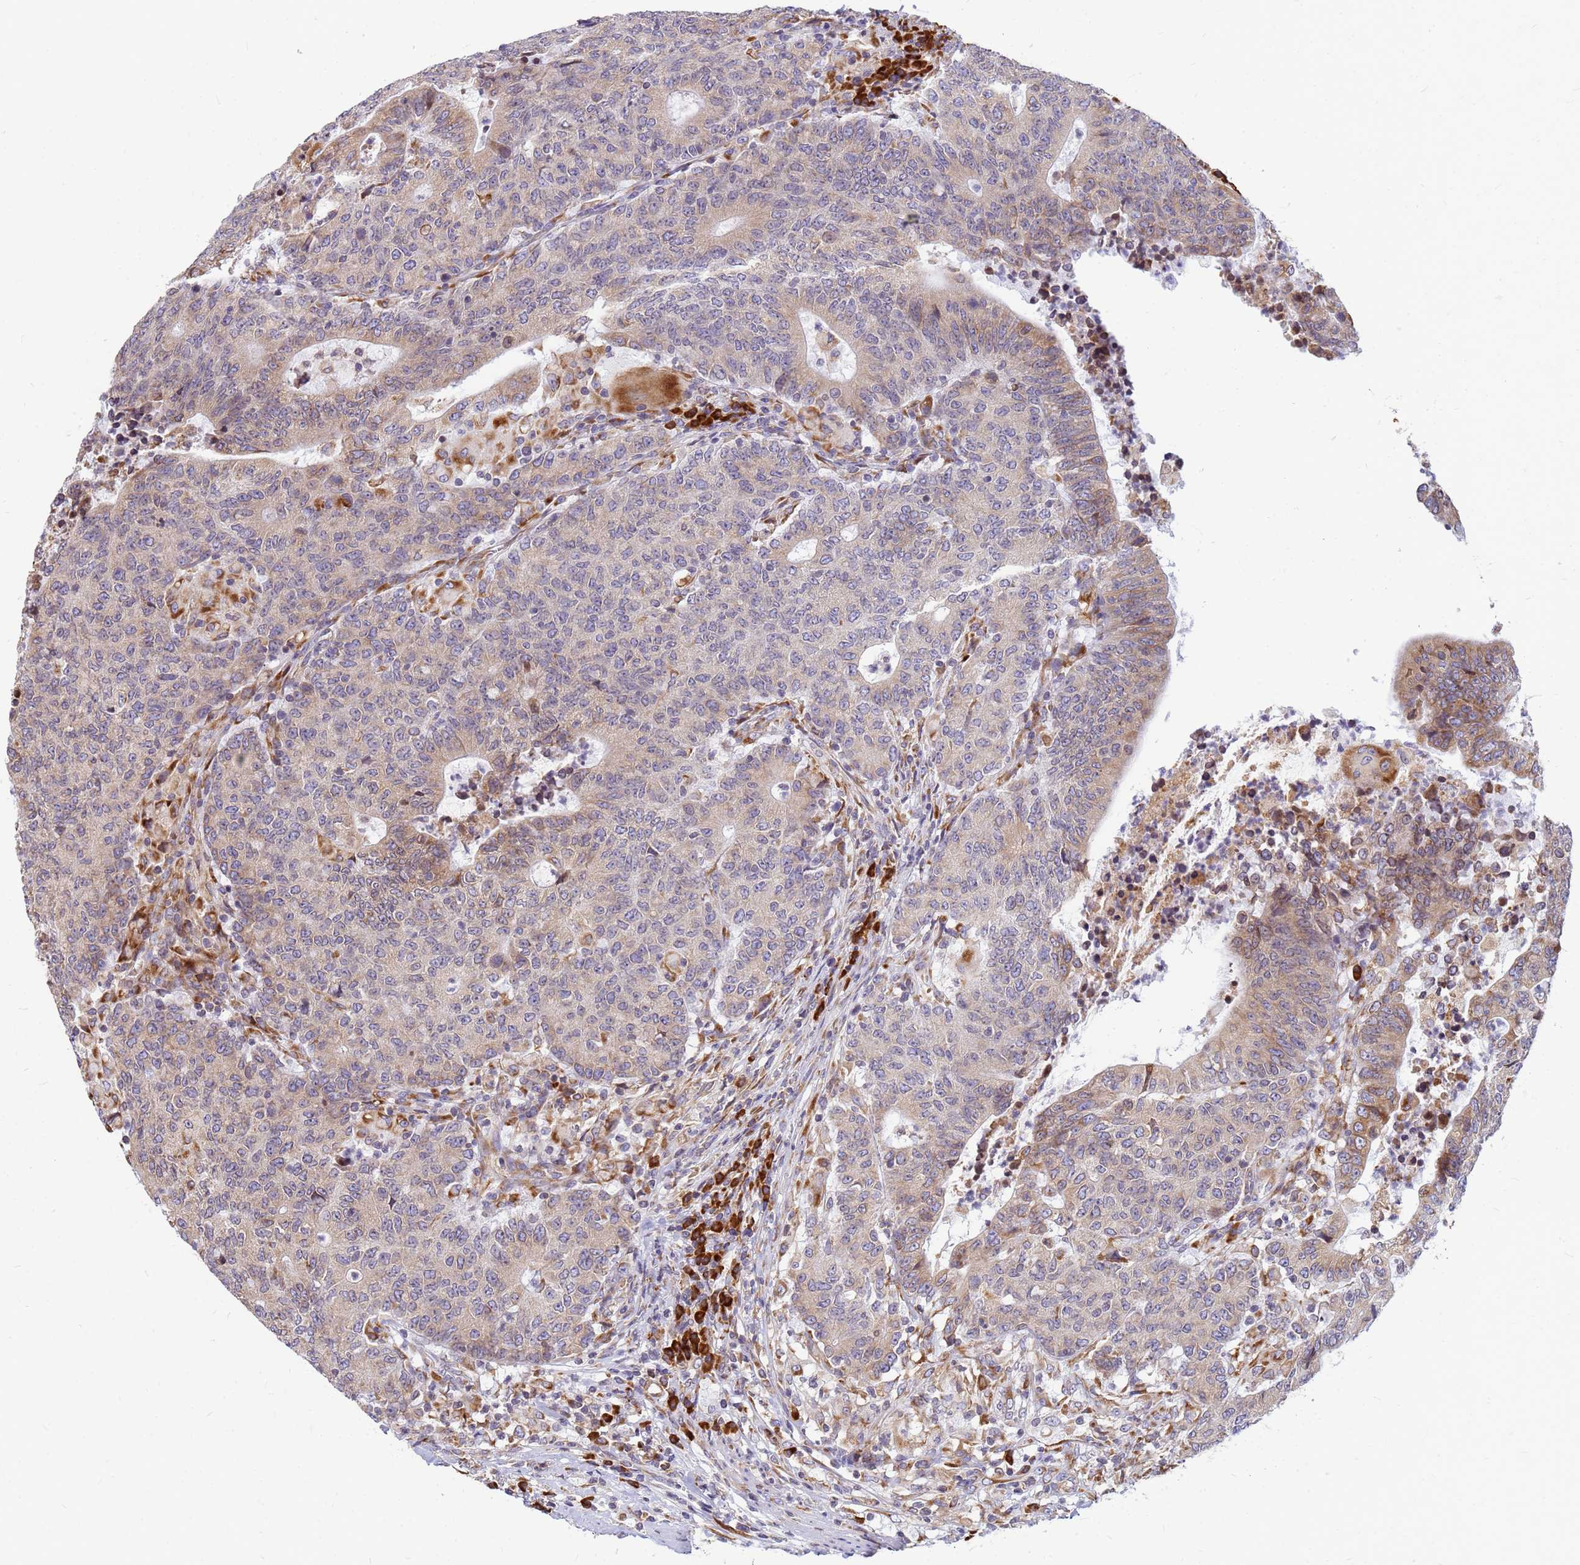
{"staining": {"intensity": "moderate", "quantity": "<25%", "location": "cytoplasmic/membranous"}, "tissue": "colorectal cancer", "cell_type": "Tumor cells", "image_type": "cancer", "snomed": [{"axis": "morphology", "description": "Adenocarcinoma, NOS"}, {"axis": "topography", "description": "Colon"}], "caption": "Tumor cells show moderate cytoplasmic/membranous staining in about <25% of cells in colorectal adenocarcinoma.", "gene": "SSR4", "patient": {"sex": "female", "age": 75}}